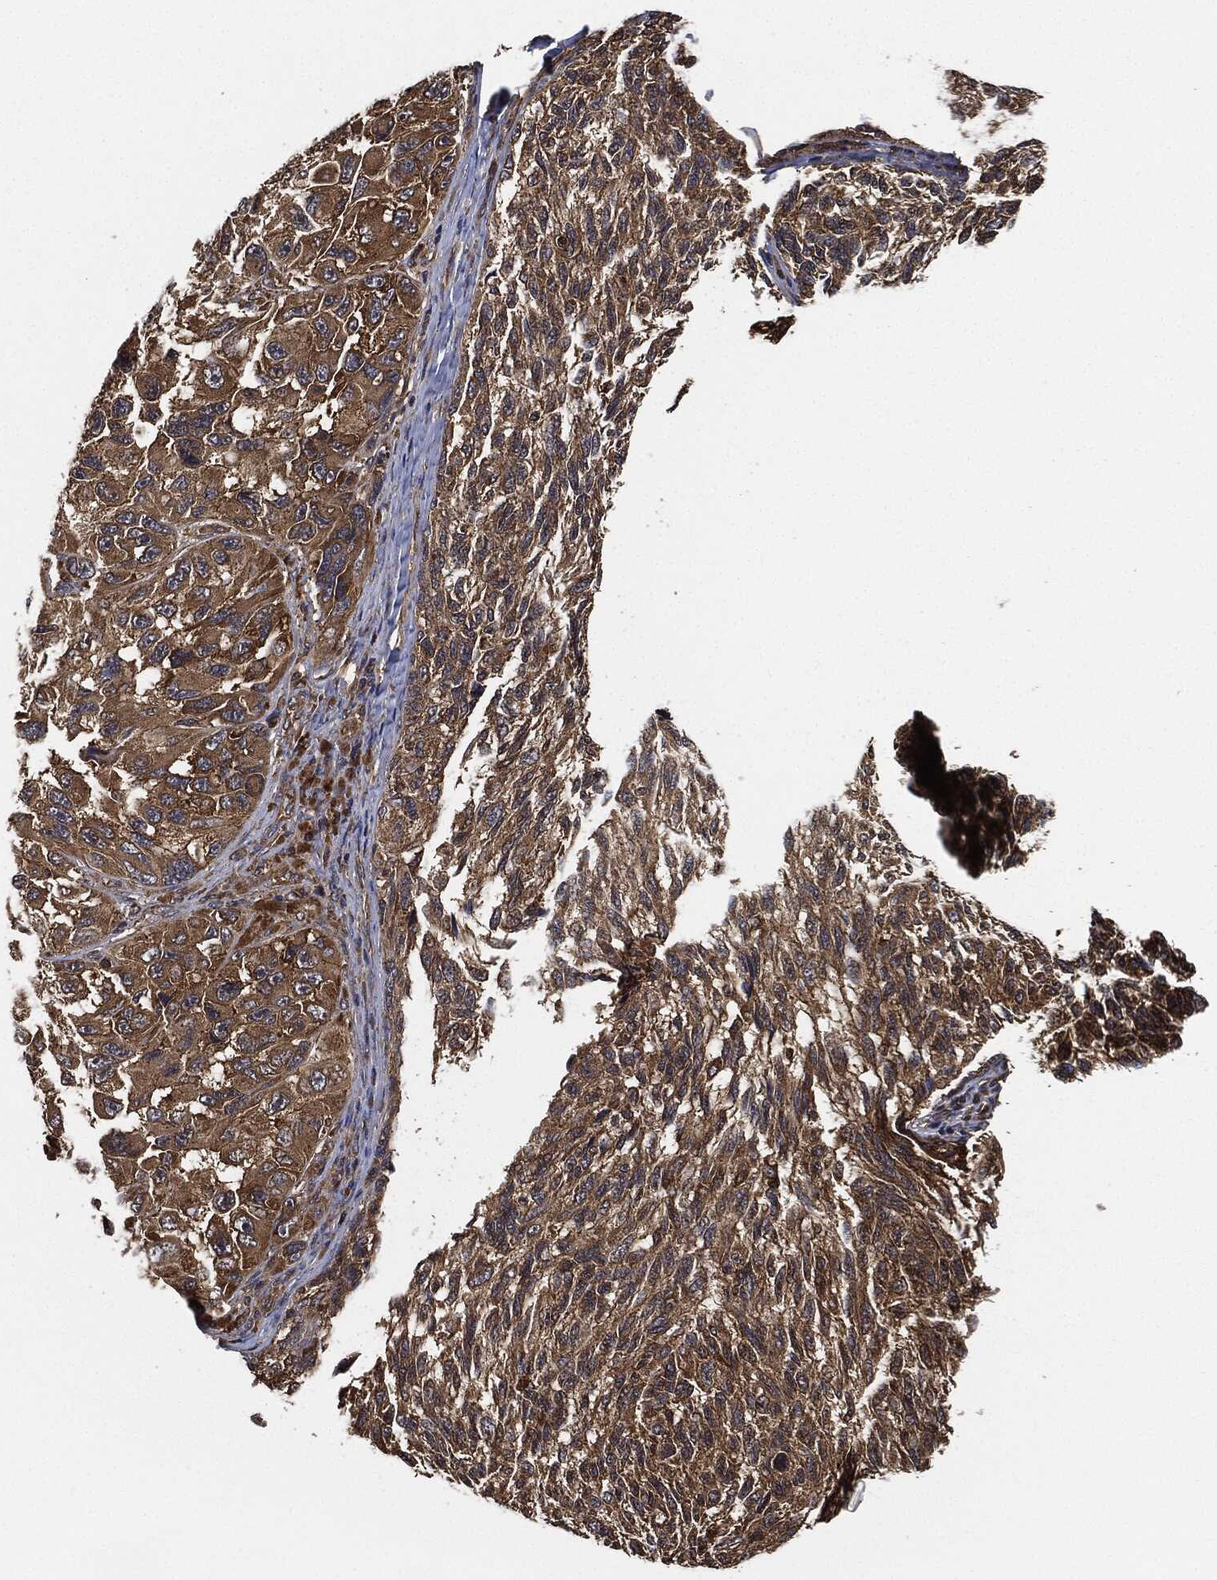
{"staining": {"intensity": "moderate", "quantity": ">75%", "location": "cytoplasmic/membranous"}, "tissue": "melanoma", "cell_type": "Tumor cells", "image_type": "cancer", "snomed": [{"axis": "morphology", "description": "Malignant melanoma, NOS"}, {"axis": "topography", "description": "Skin"}], "caption": "Approximately >75% of tumor cells in human melanoma show moderate cytoplasmic/membranous protein expression as visualized by brown immunohistochemical staining.", "gene": "CEP290", "patient": {"sex": "female", "age": 73}}